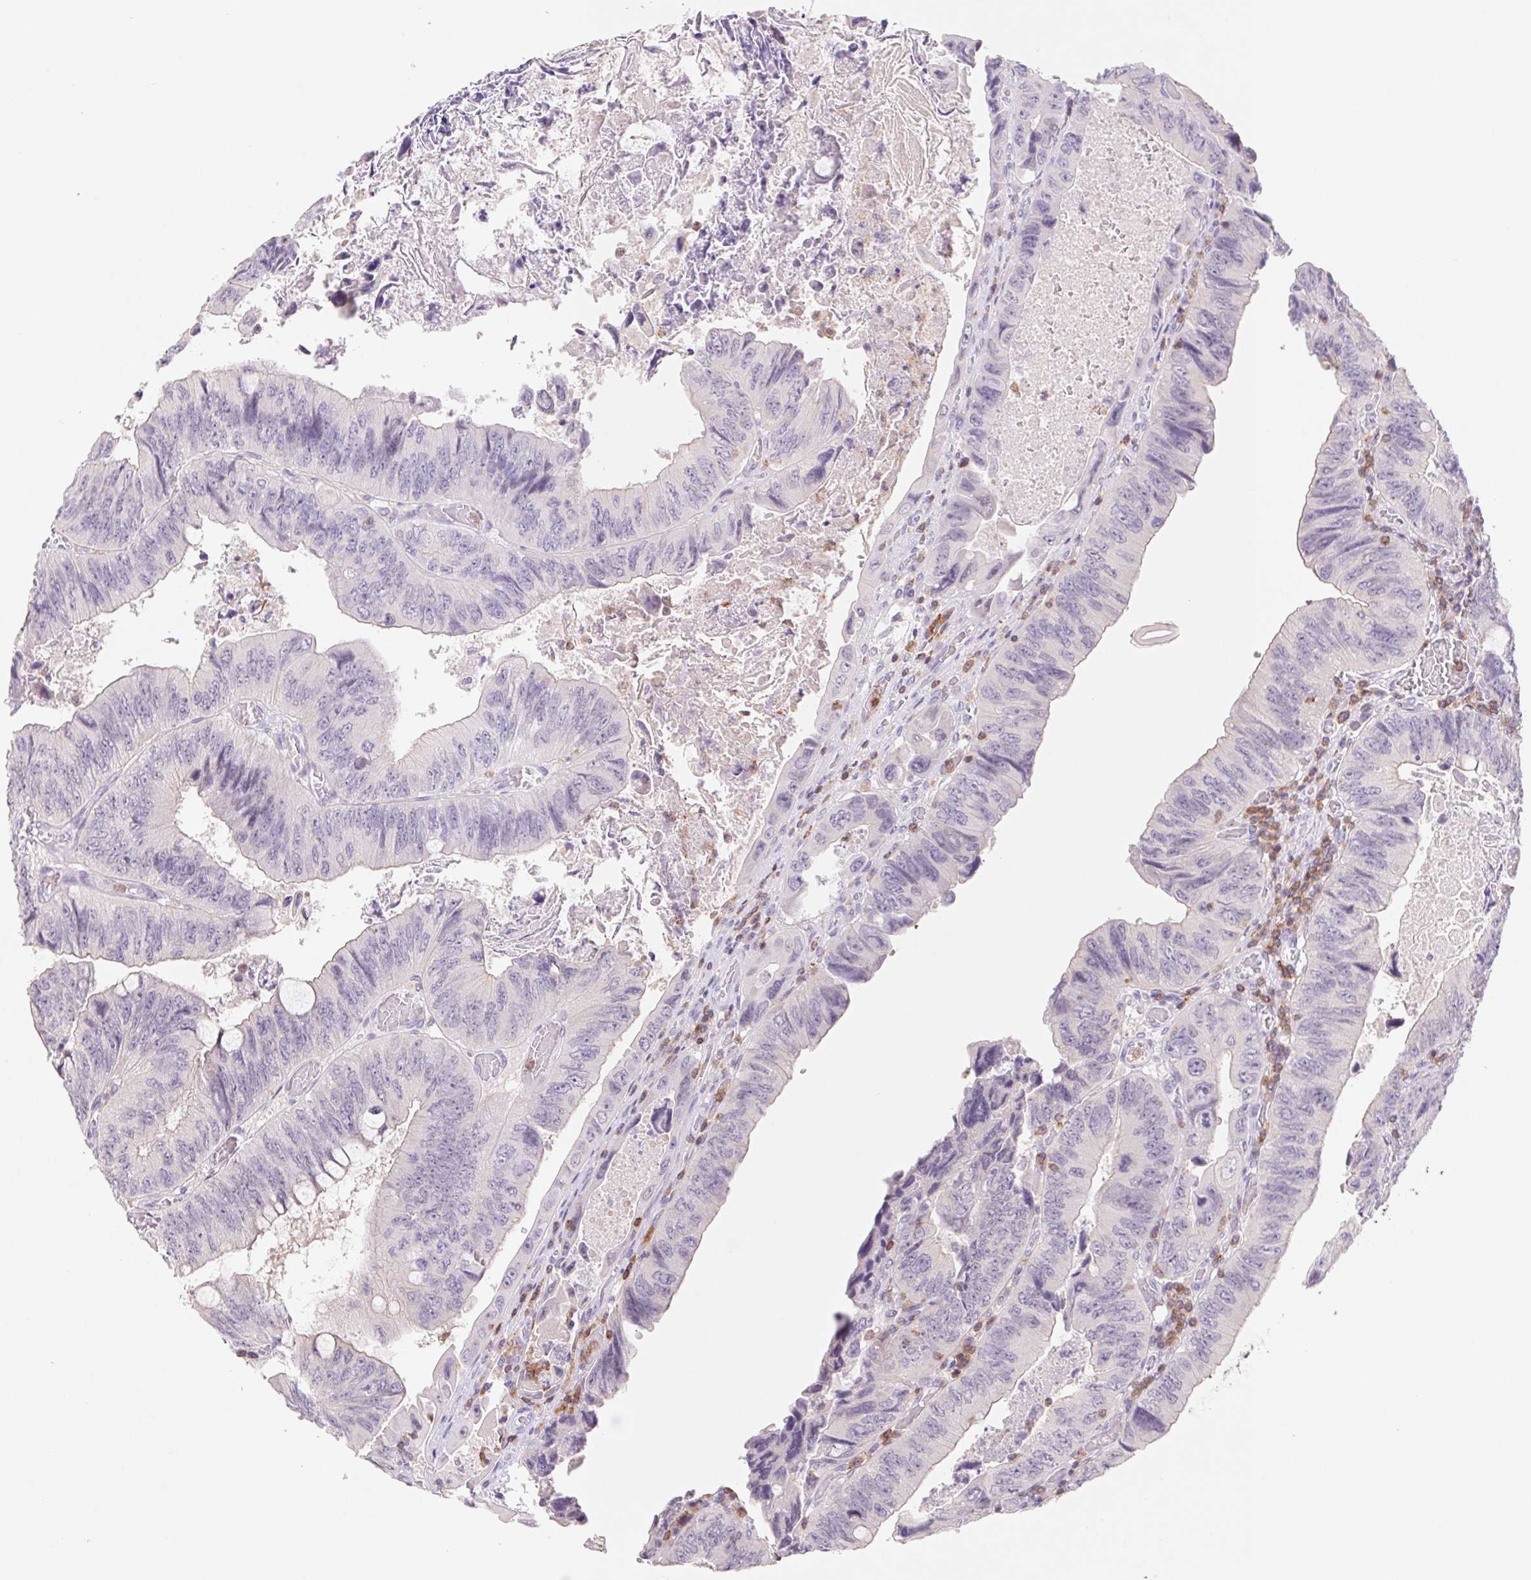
{"staining": {"intensity": "negative", "quantity": "none", "location": "none"}, "tissue": "colorectal cancer", "cell_type": "Tumor cells", "image_type": "cancer", "snomed": [{"axis": "morphology", "description": "Adenocarcinoma, NOS"}, {"axis": "topography", "description": "Colon"}], "caption": "Immunohistochemical staining of human colorectal cancer reveals no significant staining in tumor cells. Nuclei are stained in blue.", "gene": "KIF26A", "patient": {"sex": "female", "age": 84}}